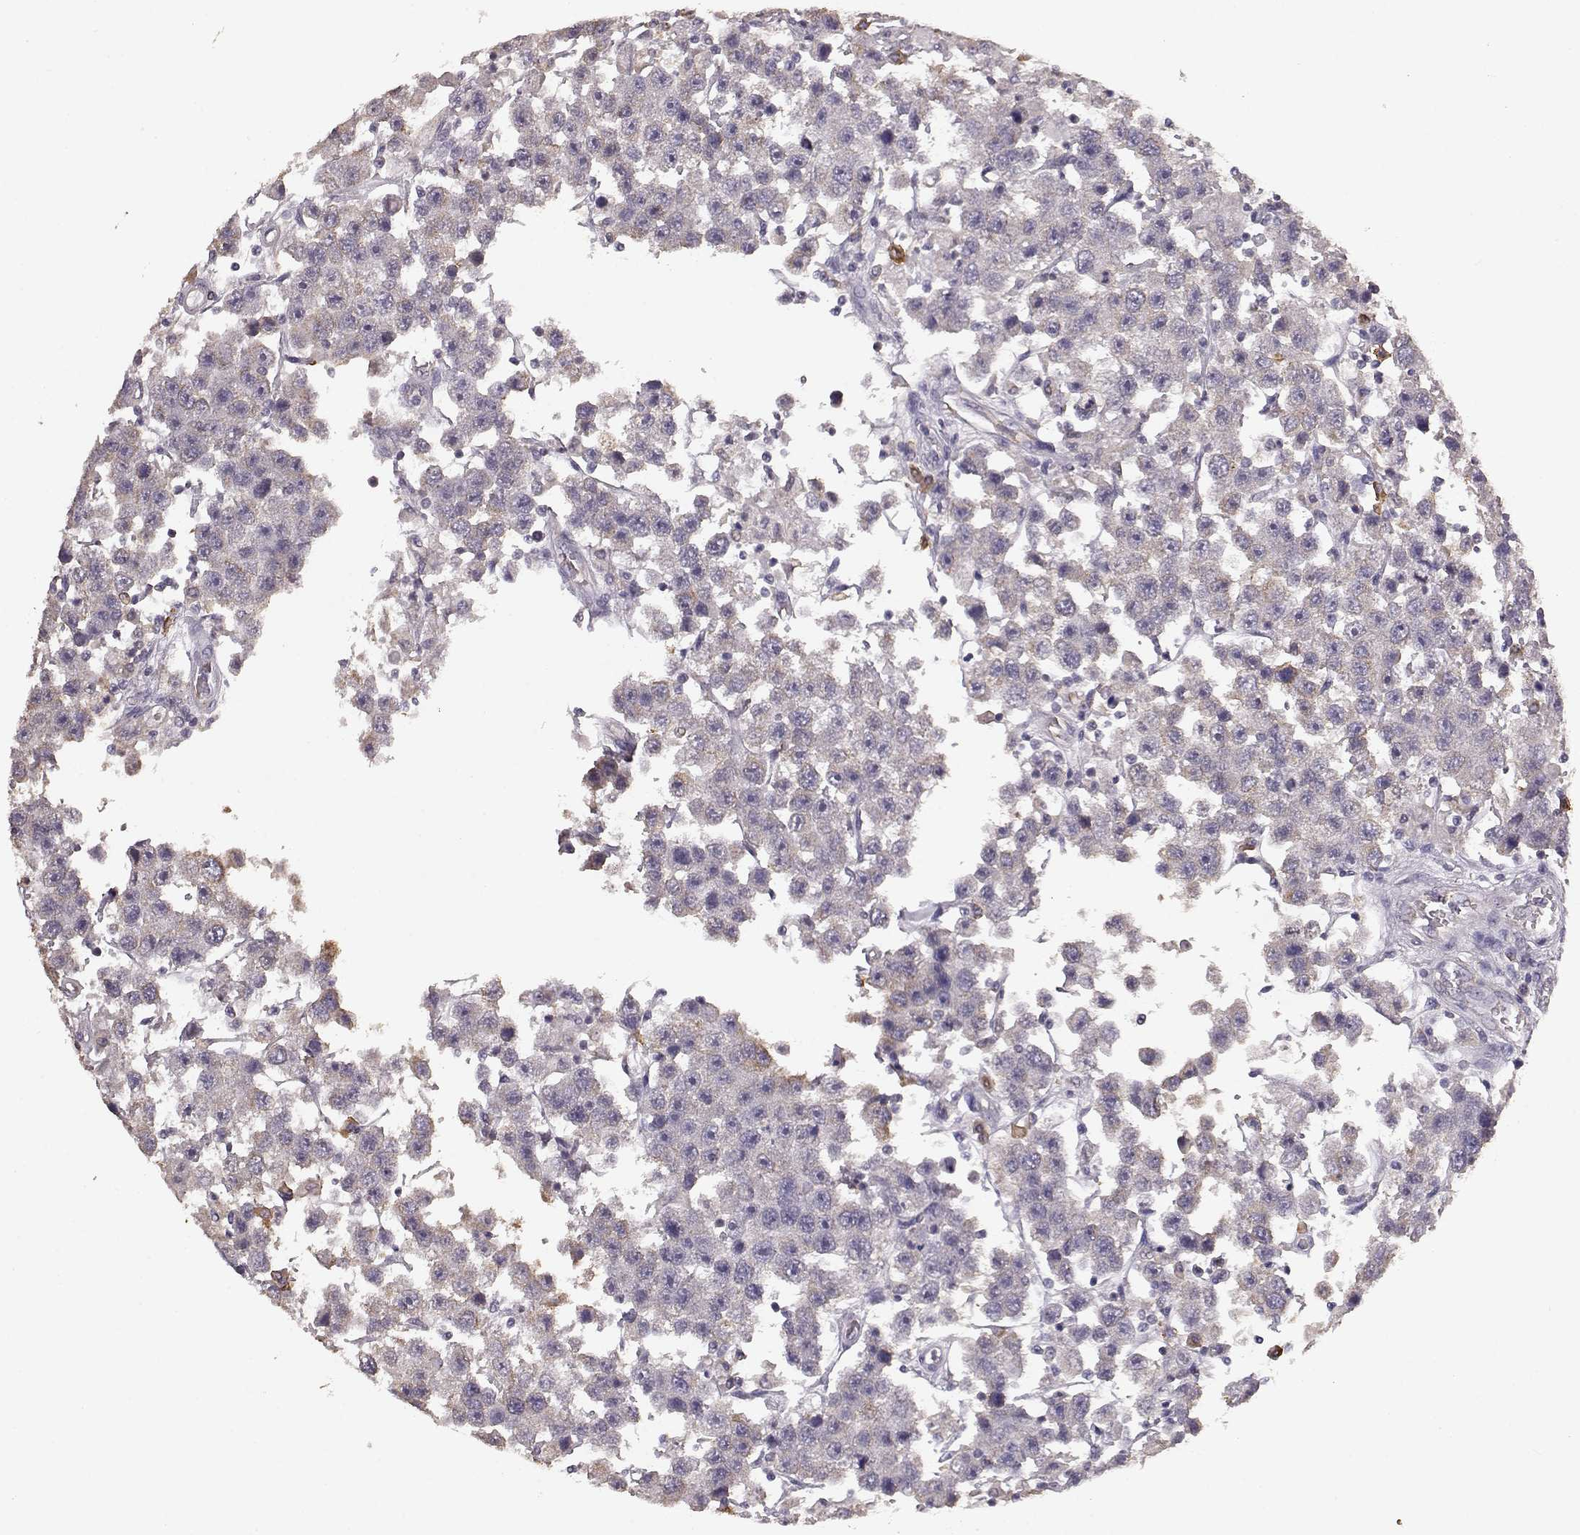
{"staining": {"intensity": "negative", "quantity": "none", "location": "none"}, "tissue": "testis cancer", "cell_type": "Tumor cells", "image_type": "cancer", "snomed": [{"axis": "morphology", "description": "Seminoma, NOS"}, {"axis": "topography", "description": "Testis"}], "caption": "A histopathology image of human testis seminoma is negative for staining in tumor cells. Nuclei are stained in blue.", "gene": "GABRG3", "patient": {"sex": "male", "age": 45}}